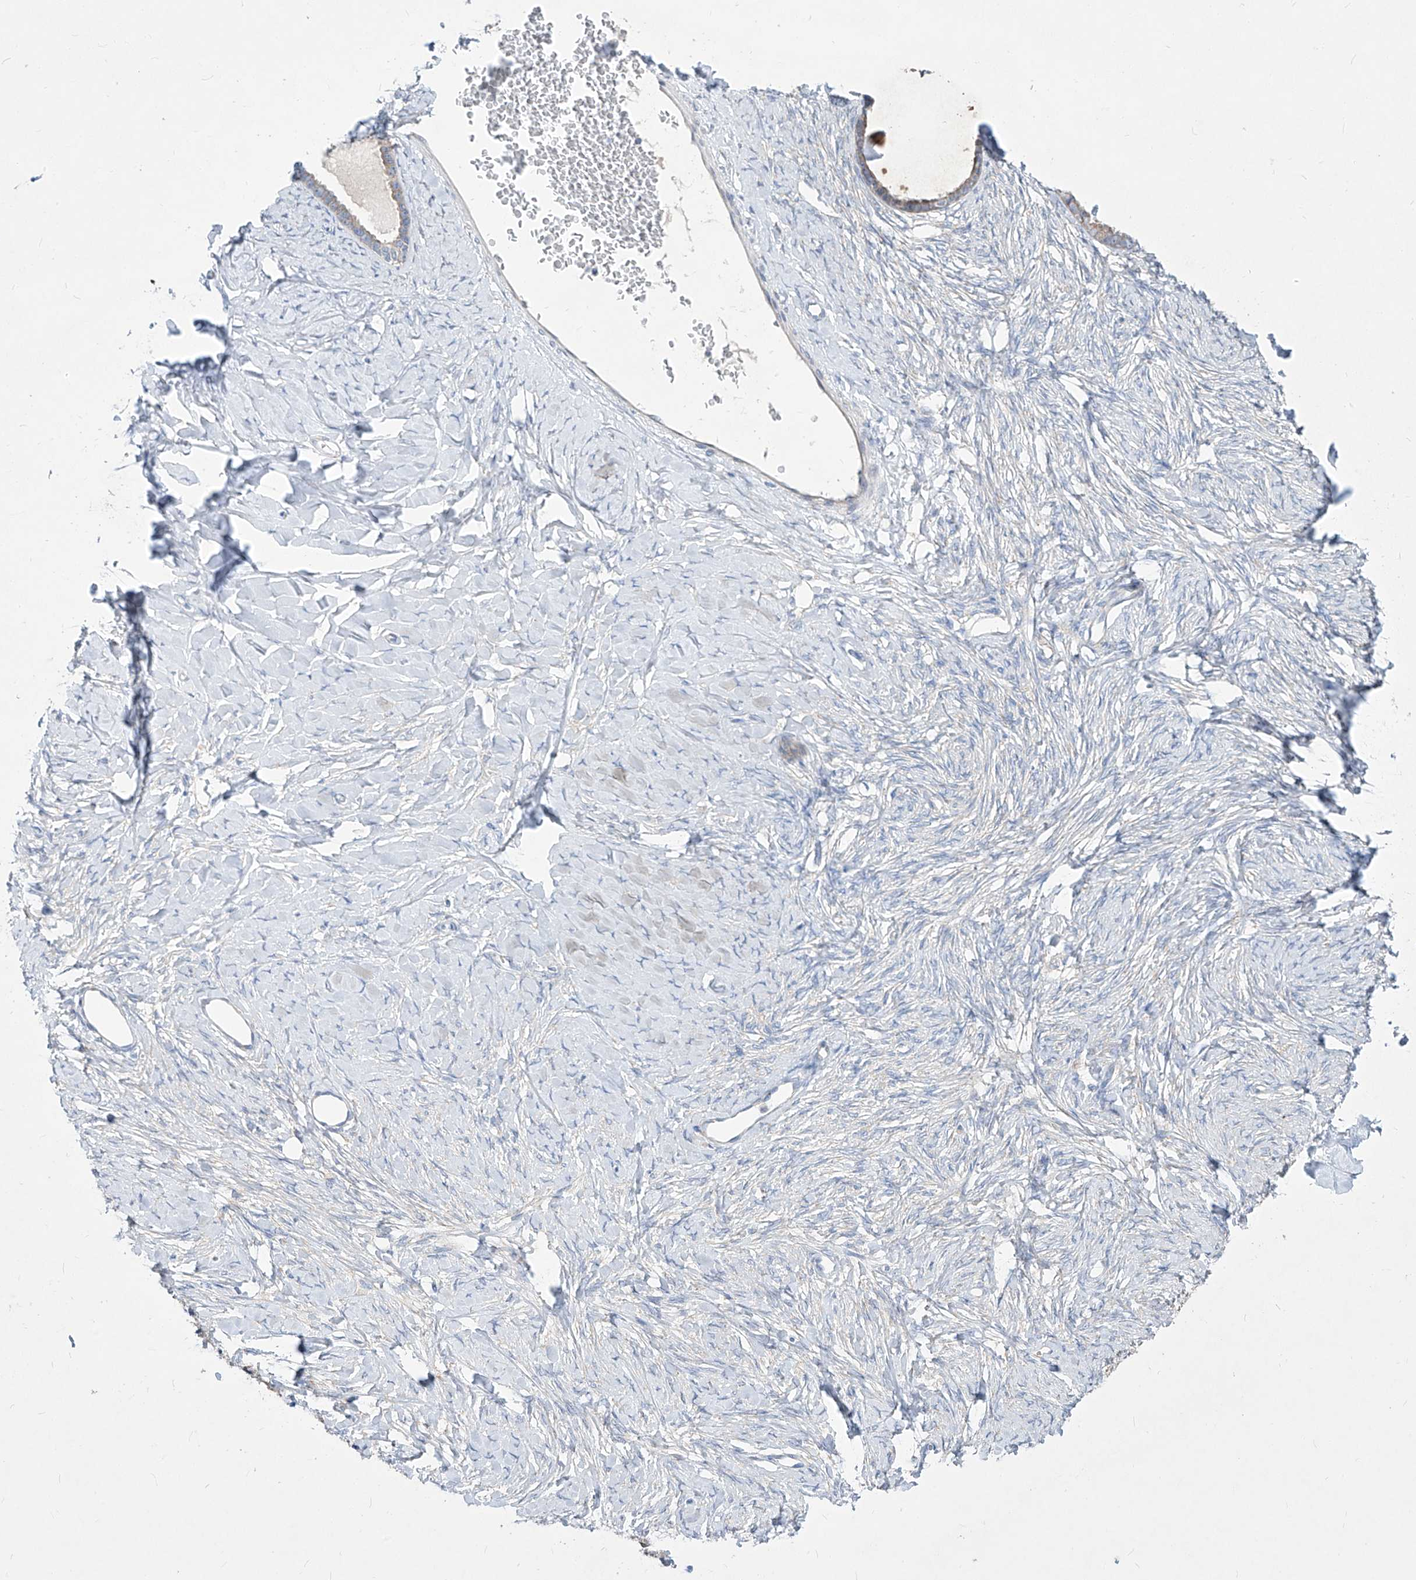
{"staining": {"intensity": "weak", "quantity": ">75%", "location": "cytoplasmic/membranous"}, "tissue": "ovarian cancer", "cell_type": "Tumor cells", "image_type": "cancer", "snomed": [{"axis": "morphology", "description": "Cystadenocarcinoma, serous, NOS"}, {"axis": "topography", "description": "Ovary"}], "caption": "The immunohistochemical stain shows weak cytoplasmic/membranous positivity in tumor cells of serous cystadenocarcinoma (ovarian) tissue. The staining is performed using DAB brown chromogen to label protein expression. The nuclei are counter-stained blue using hematoxylin.", "gene": "UFL1", "patient": {"sex": "female", "age": 79}}